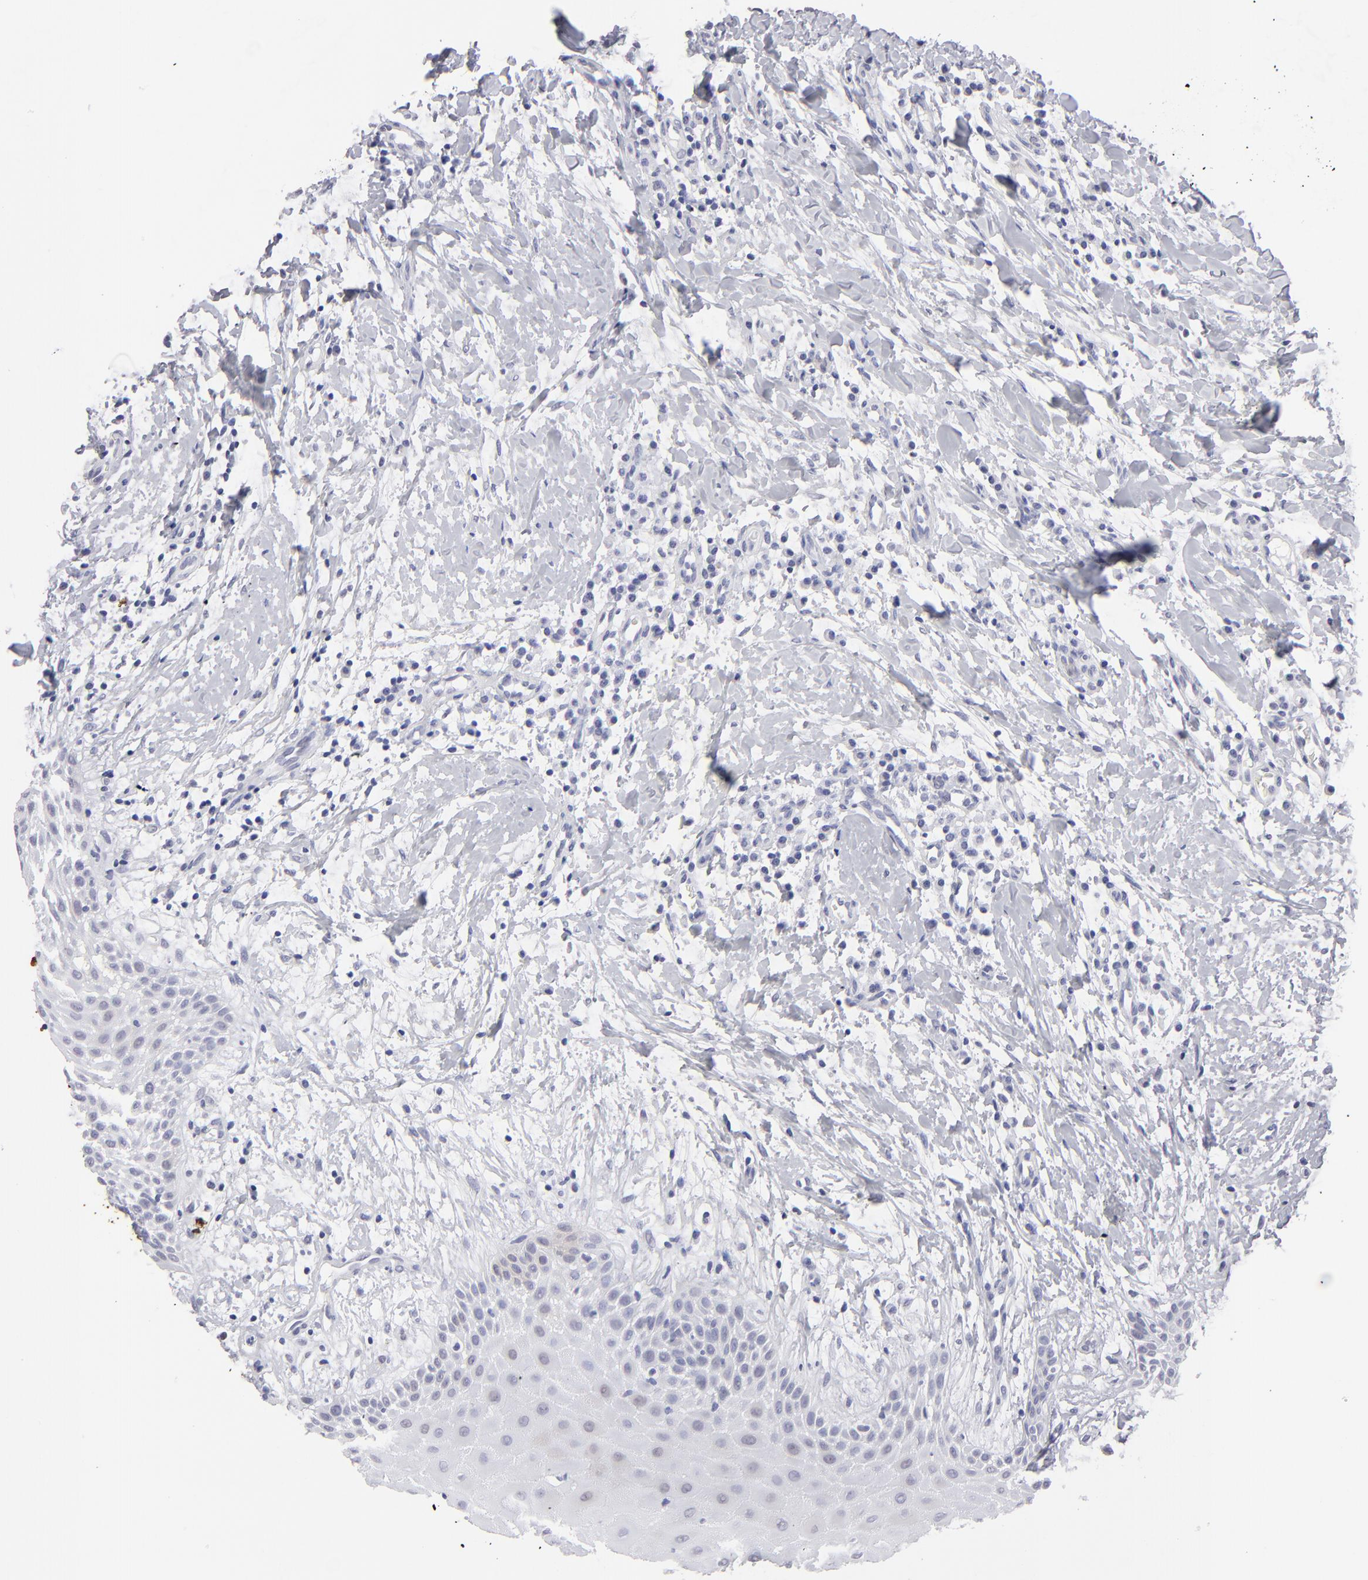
{"staining": {"intensity": "negative", "quantity": "none", "location": "none"}, "tissue": "oral mucosa", "cell_type": "Squamous epithelial cells", "image_type": "normal", "snomed": [{"axis": "morphology", "description": "Normal tissue, NOS"}, {"axis": "topography", "description": "Oral tissue"}], "caption": "This micrograph is of unremarkable oral mucosa stained with immunohistochemistry (IHC) to label a protein in brown with the nuclei are counter-stained blue. There is no expression in squamous epithelial cells.", "gene": "ALDOB", "patient": {"sex": "male", "age": 69}}